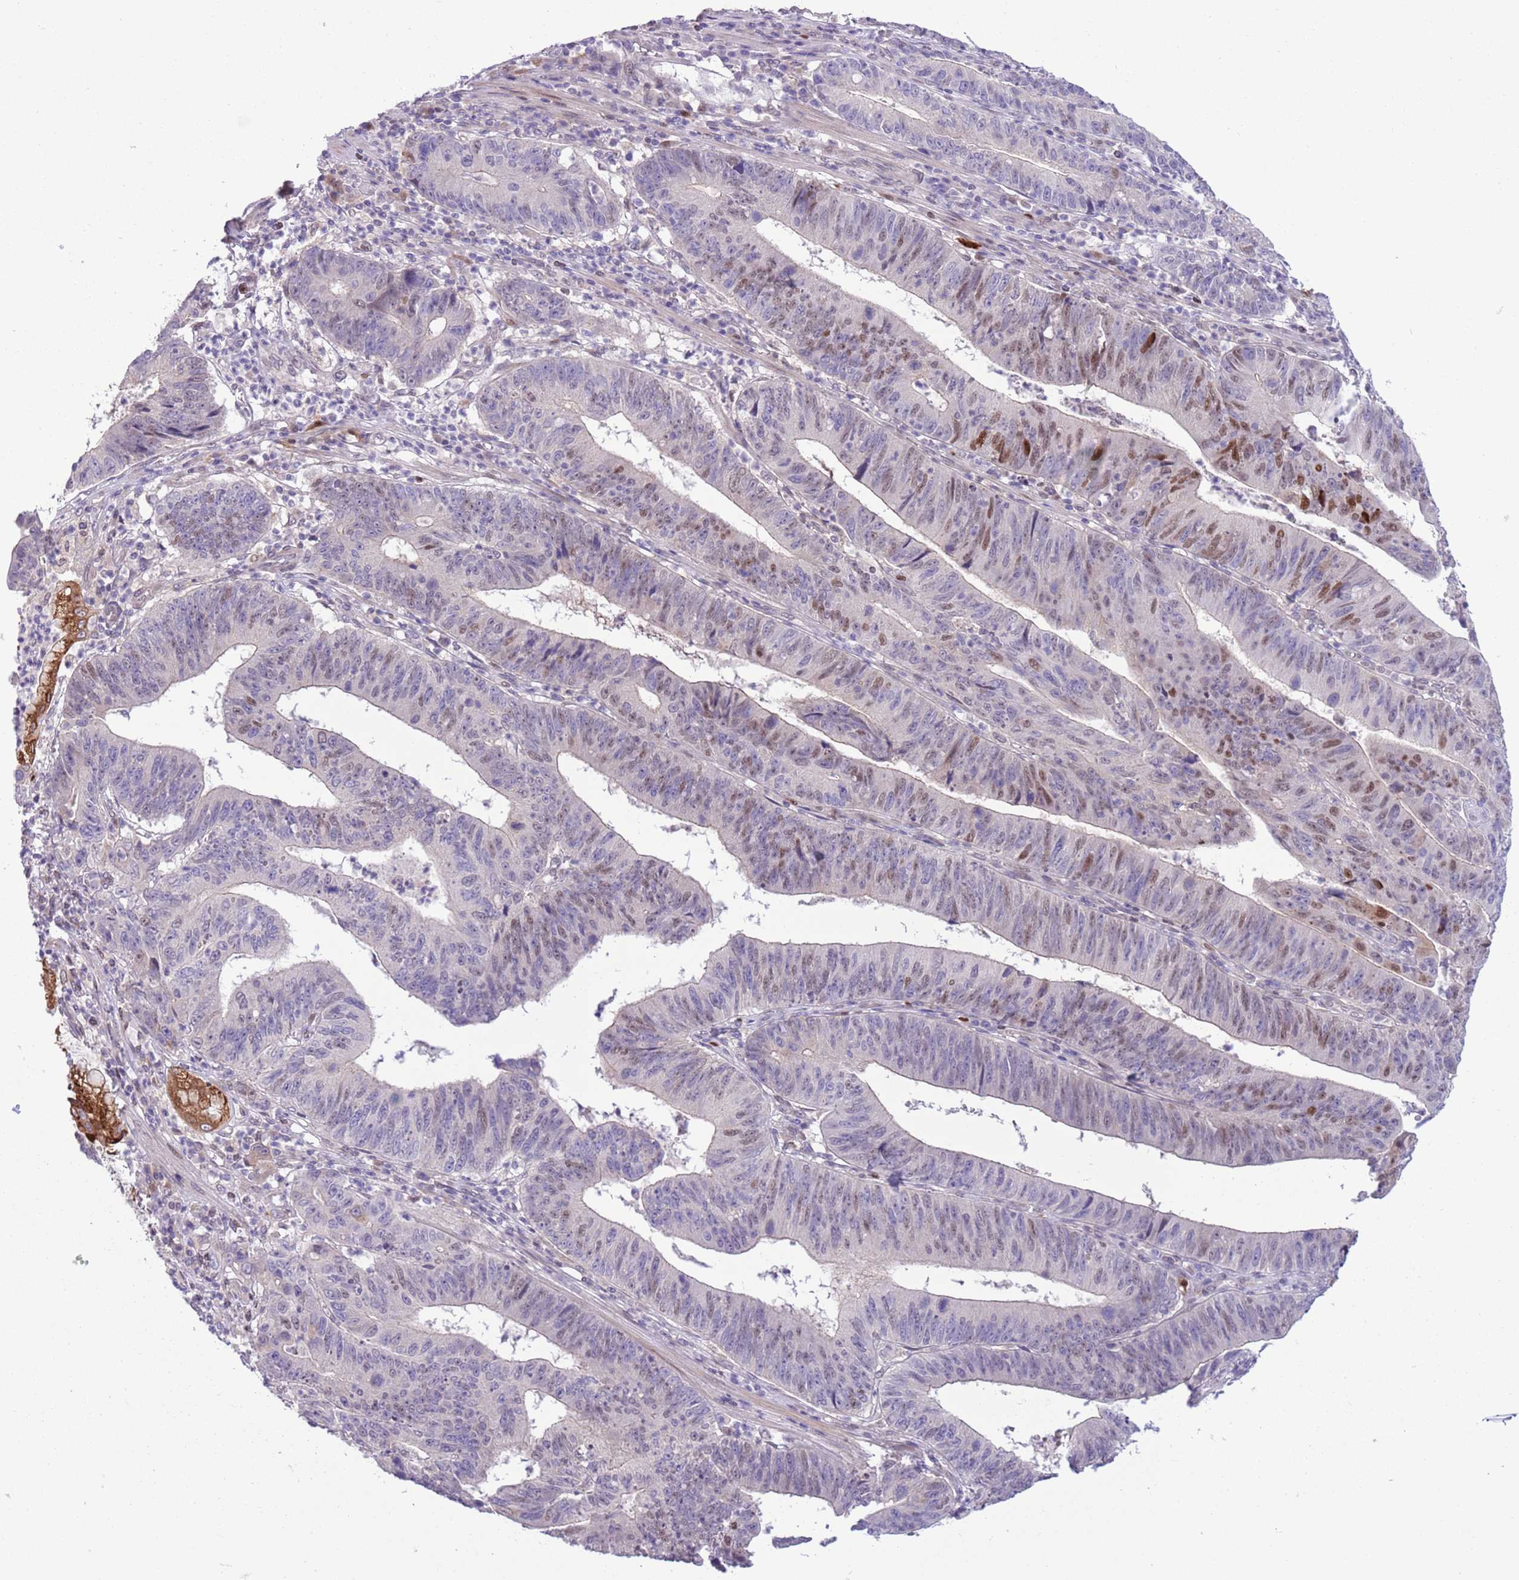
{"staining": {"intensity": "moderate", "quantity": "<25%", "location": "nuclear"}, "tissue": "stomach cancer", "cell_type": "Tumor cells", "image_type": "cancer", "snomed": [{"axis": "morphology", "description": "Adenocarcinoma, NOS"}, {"axis": "topography", "description": "Stomach"}], "caption": "DAB immunohistochemical staining of human stomach cancer shows moderate nuclear protein positivity in approximately <25% of tumor cells.", "gene": "CCND2", "patient": {"sex": "male", "age": 59}}